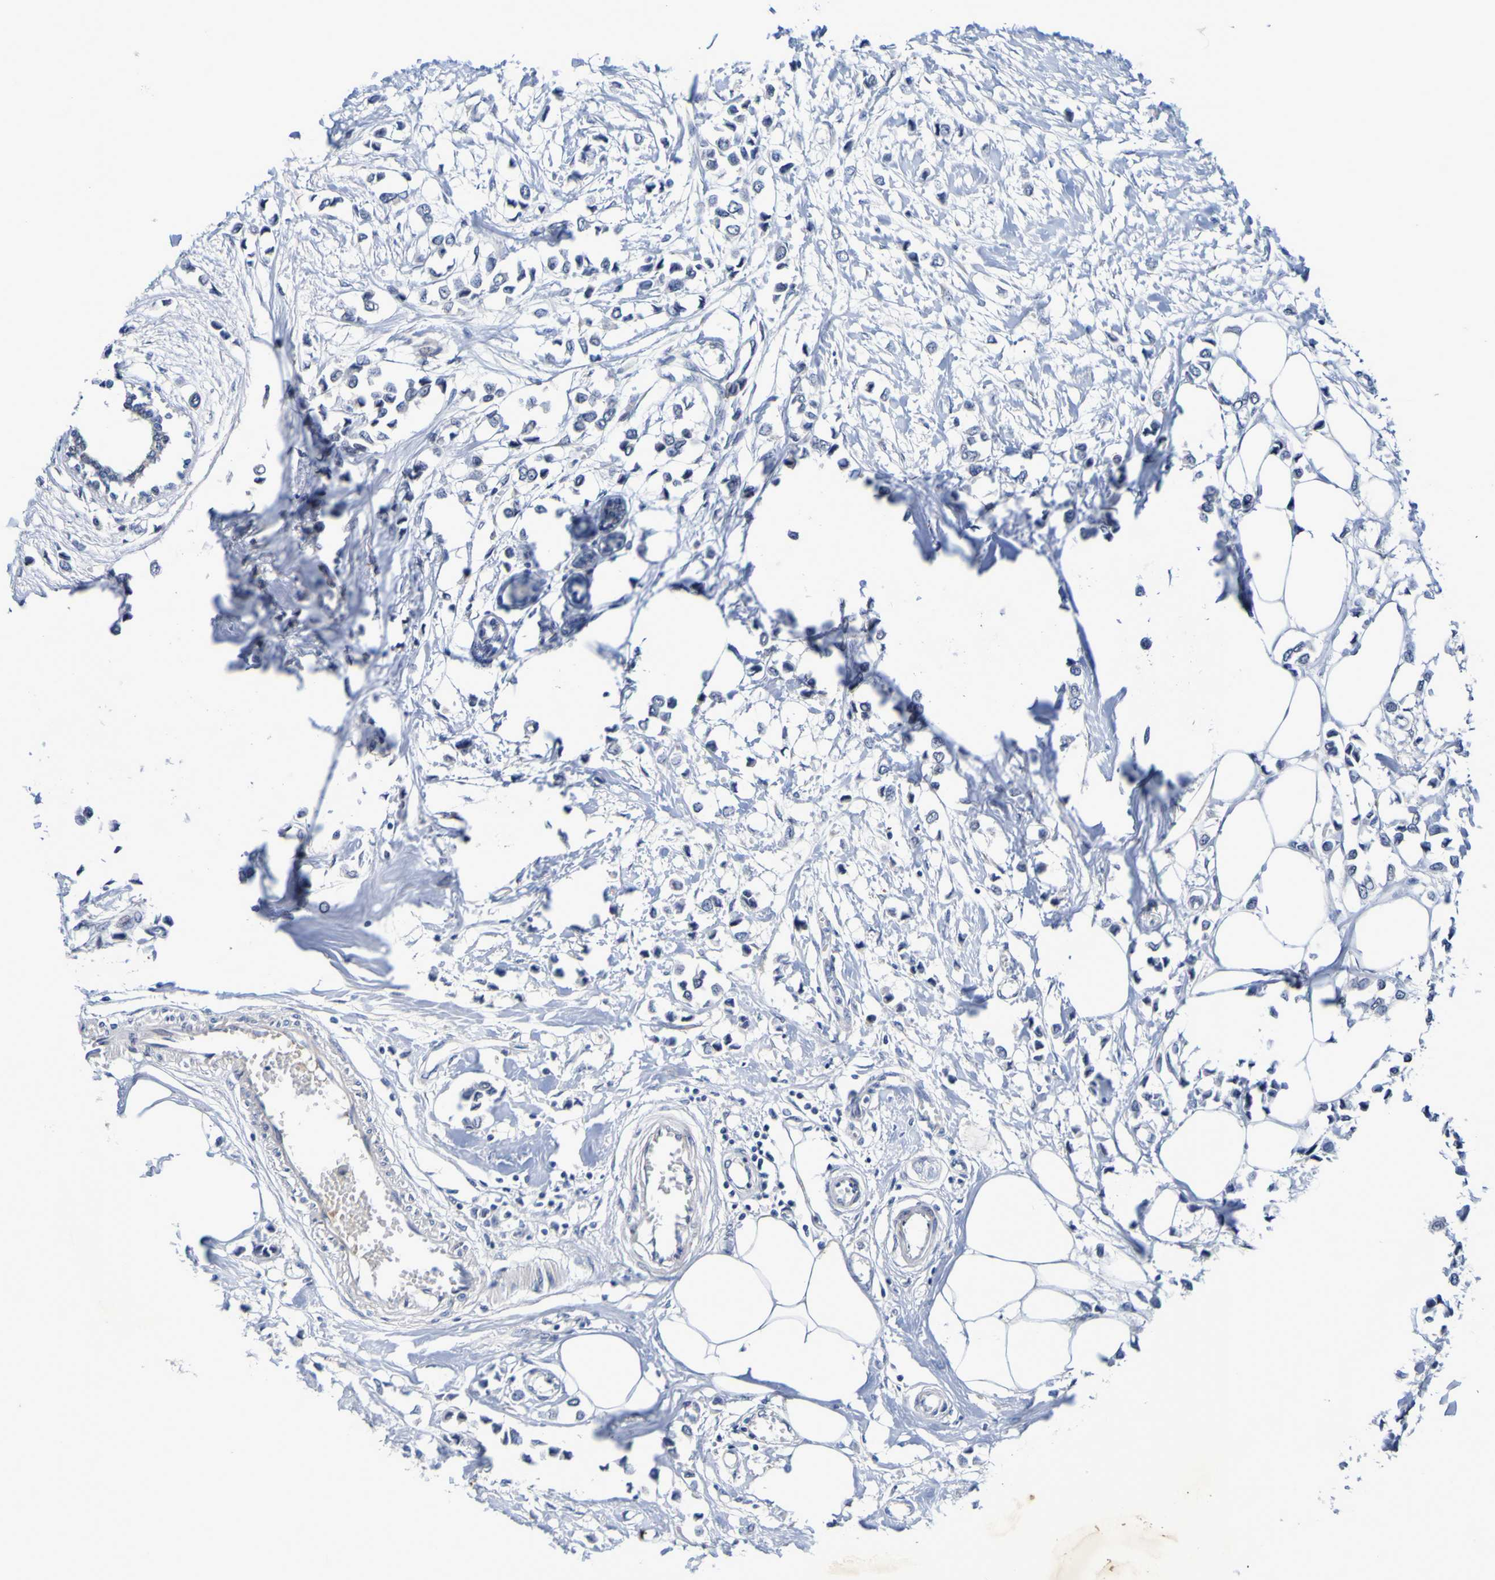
{"staining": {"intensity": "negative", "quantity": "none", "location": "none"}, "tissue": "breast cancer", "cell_type": "Tumor cells", "image_type": "cancer", "snomed": [{"axis": "morphology", "description": "Lobular carcinoma"}, {"axis": "topography", "description": "Breast"}], "caption": "Photomicrograph shows no significant protein positivity in tumor cells of breast lobular carcinoma. Brightfield microscopy of immunohistochemistry (IHC) stained with DAB (brown) and hematoxylin (blue), captured at high magnification.", "gene": "VMA21", "patient": {"sex": "female", "age": 51}}